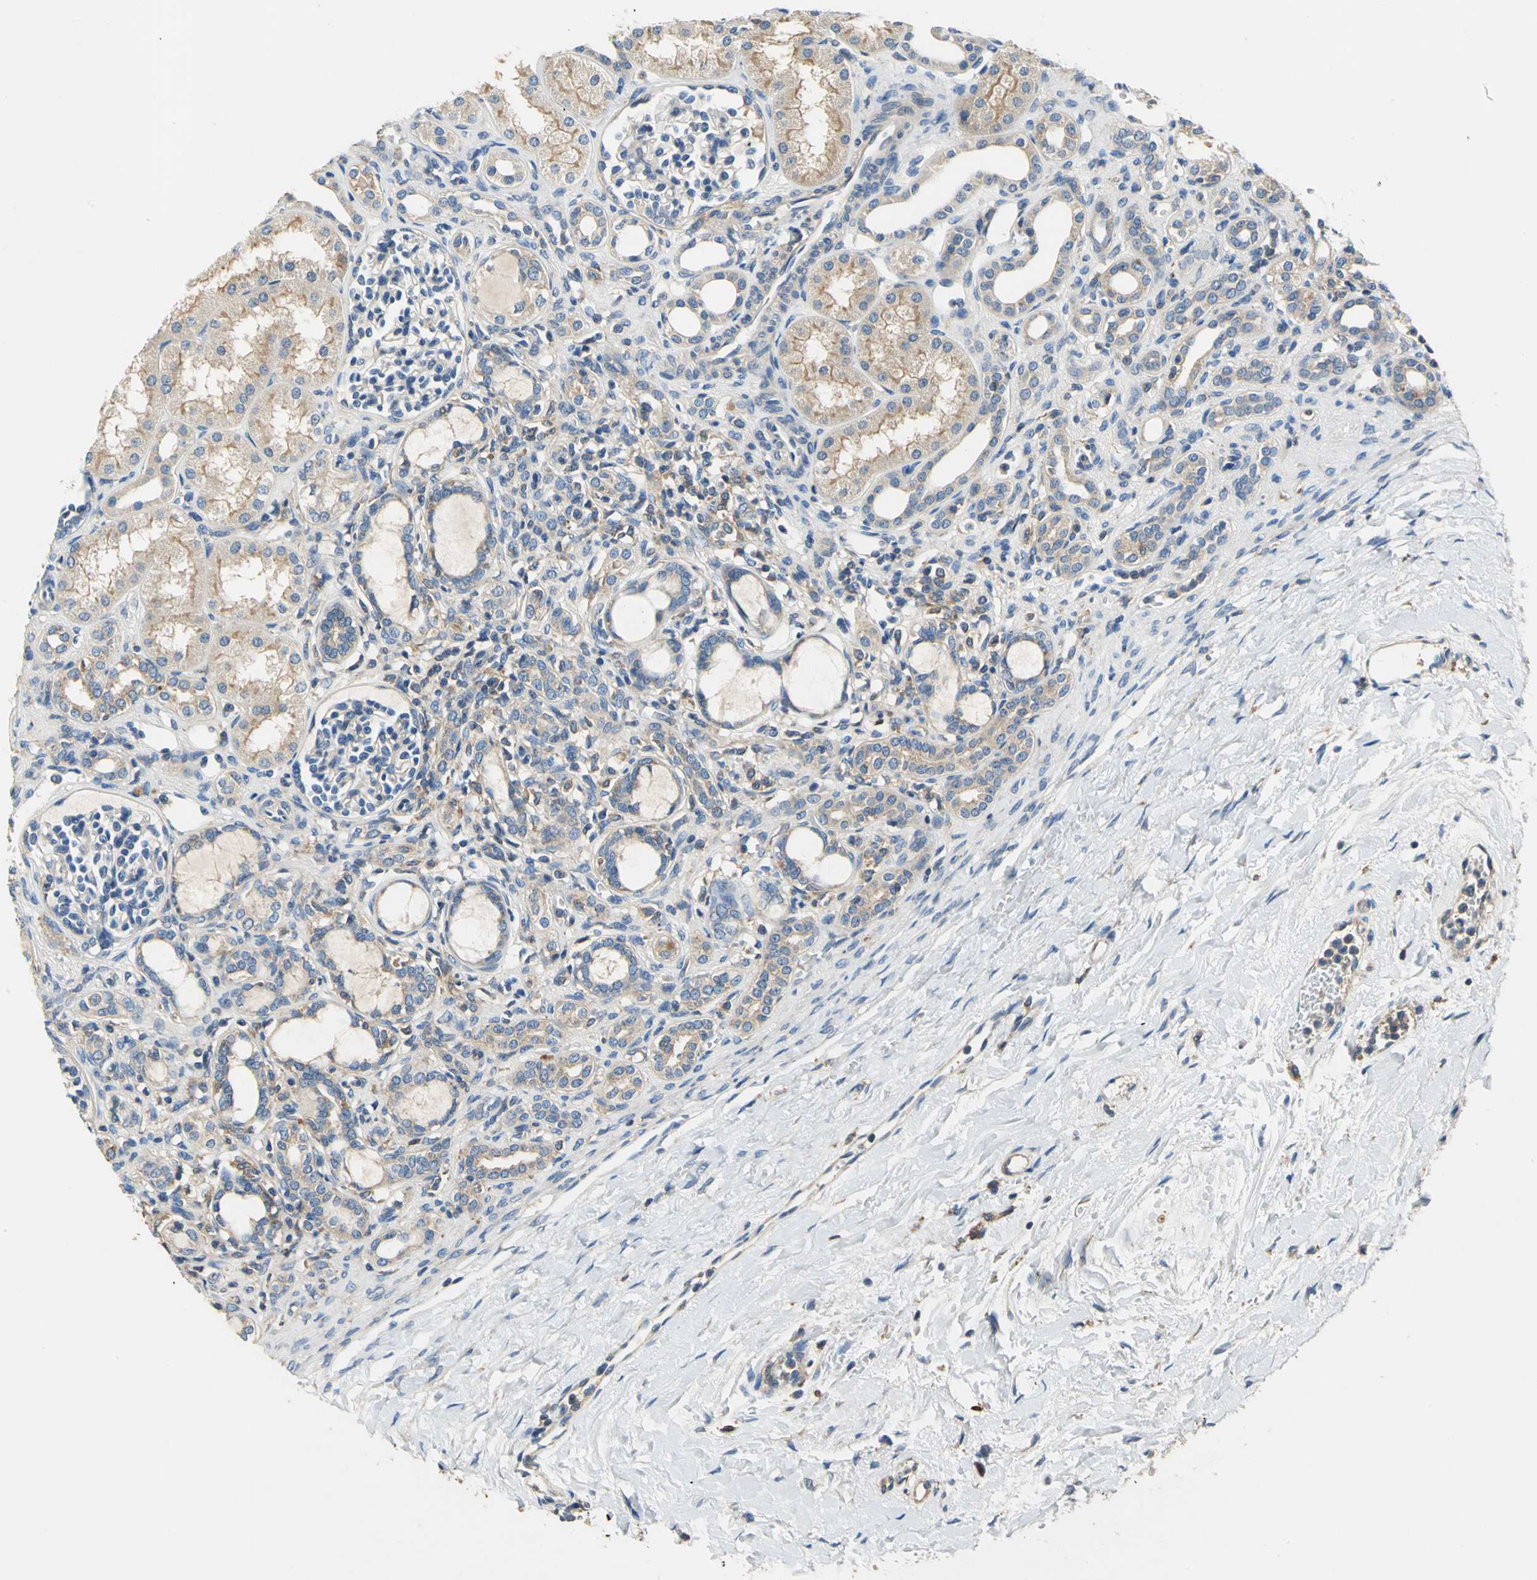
{"staining": {"intensity": "weak", "quantity": "<25%", "location": "cytoplasmic/membranous"}, "tissue": "kidney", "cell_type": "Cells in glomeruli", "image_type": "normal", "snomed": [{"axis": "morphology", "description": "Normal tissue, NOS"}, {"axis": "topography", "description": "Kidney"}], "caption": "Kidney was stained to show a protein in brown. There is no significant staining in cells in glomeruli. (Immunohistochemistry, brightfield microscopy, high magnification).", "gene": "DDX3X", "patient": {"sex": "male", "age": 7}}